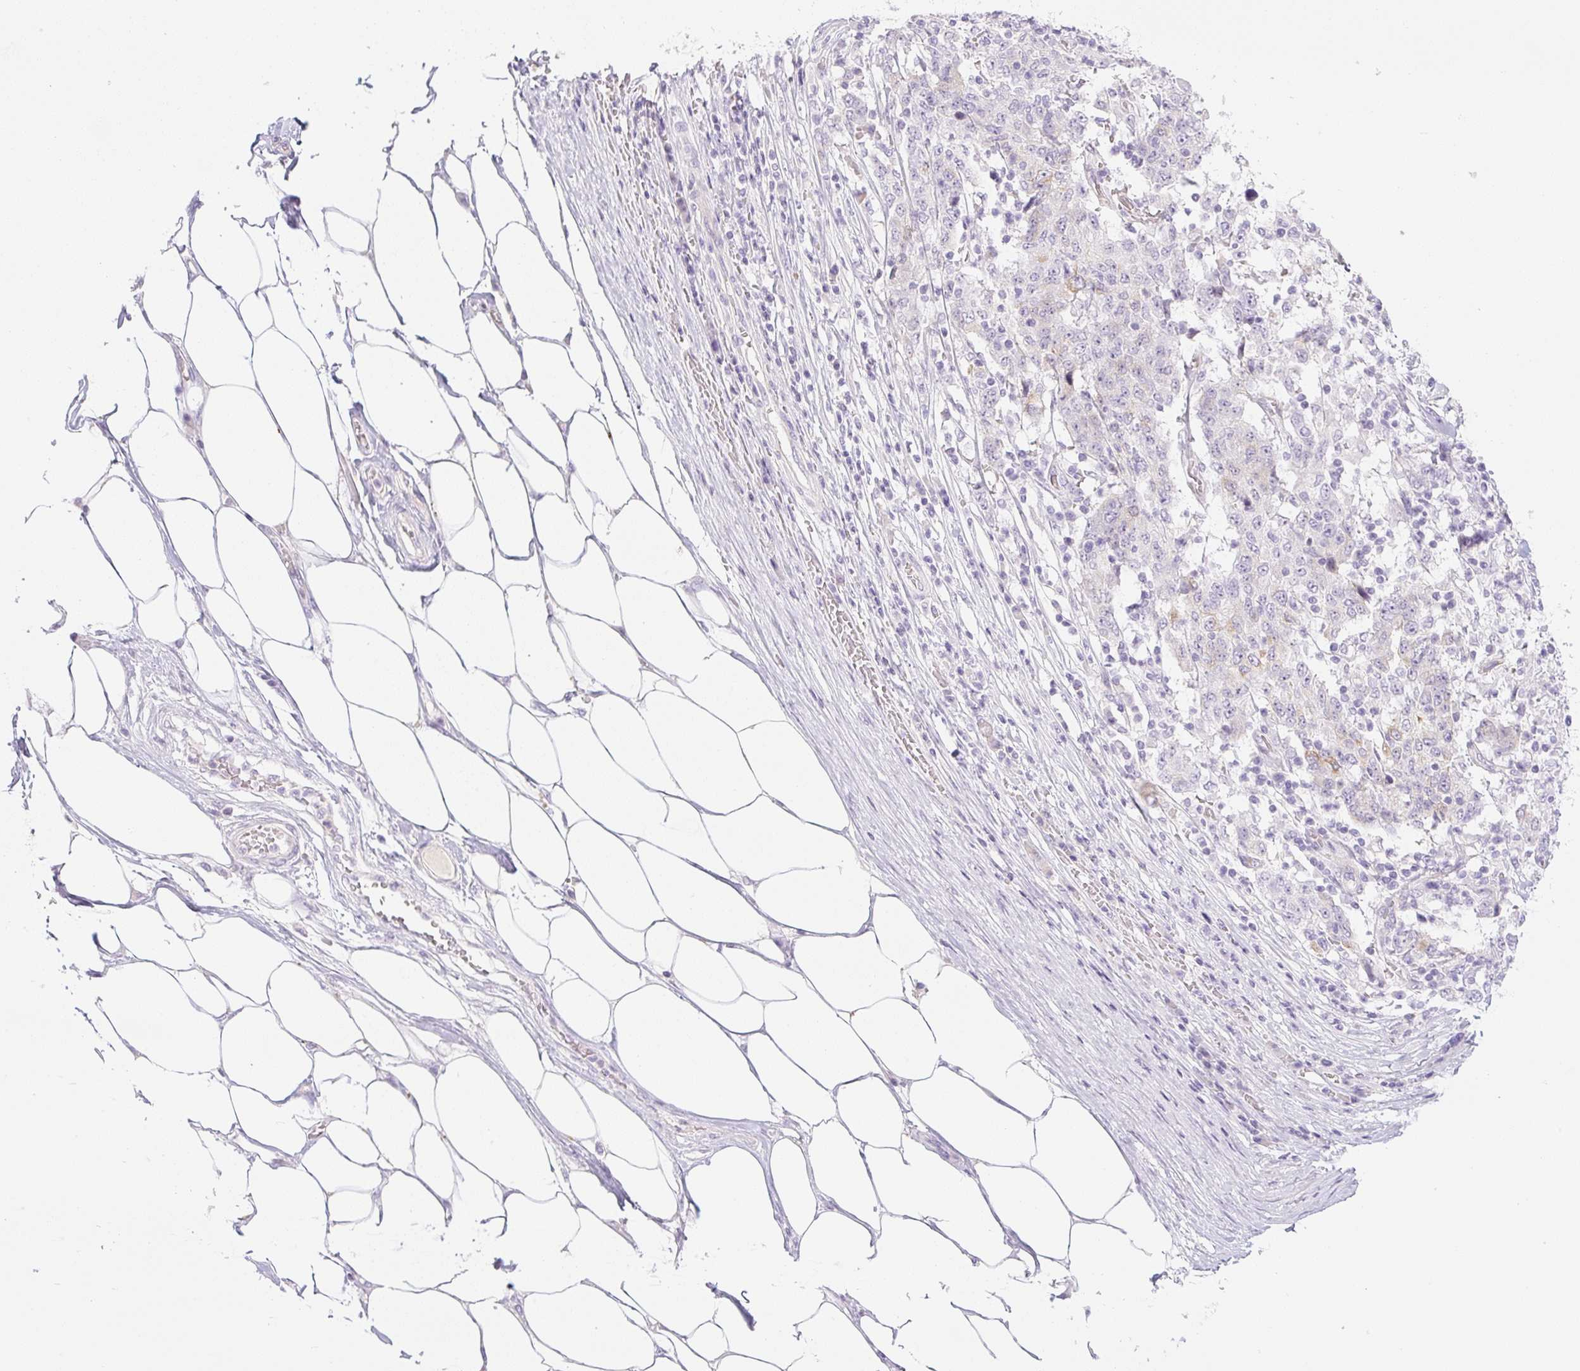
{"staining": {"intensity": "weak", "quantity": "25%-75%", "location": "cytoplasmic/membranous"}, "tissue": "stomach cancer", "cell_type": "Tumor cells", "image_type": "cancer", "snomed": [{"axis": "morphology", "description": "Adenocarcinoma, NOS"}, {"axis": "topography", "description": "Stomach"}], "caption": "Immunohistochemistry (DAB) staining of human adenocarcinoma (stomach) displays weak cytoplasmic/membranous protein expression in approximately 25%-75% of tumor cells.", "gene": "MIA2", "patient": {"sex": "male", "age": 59}}